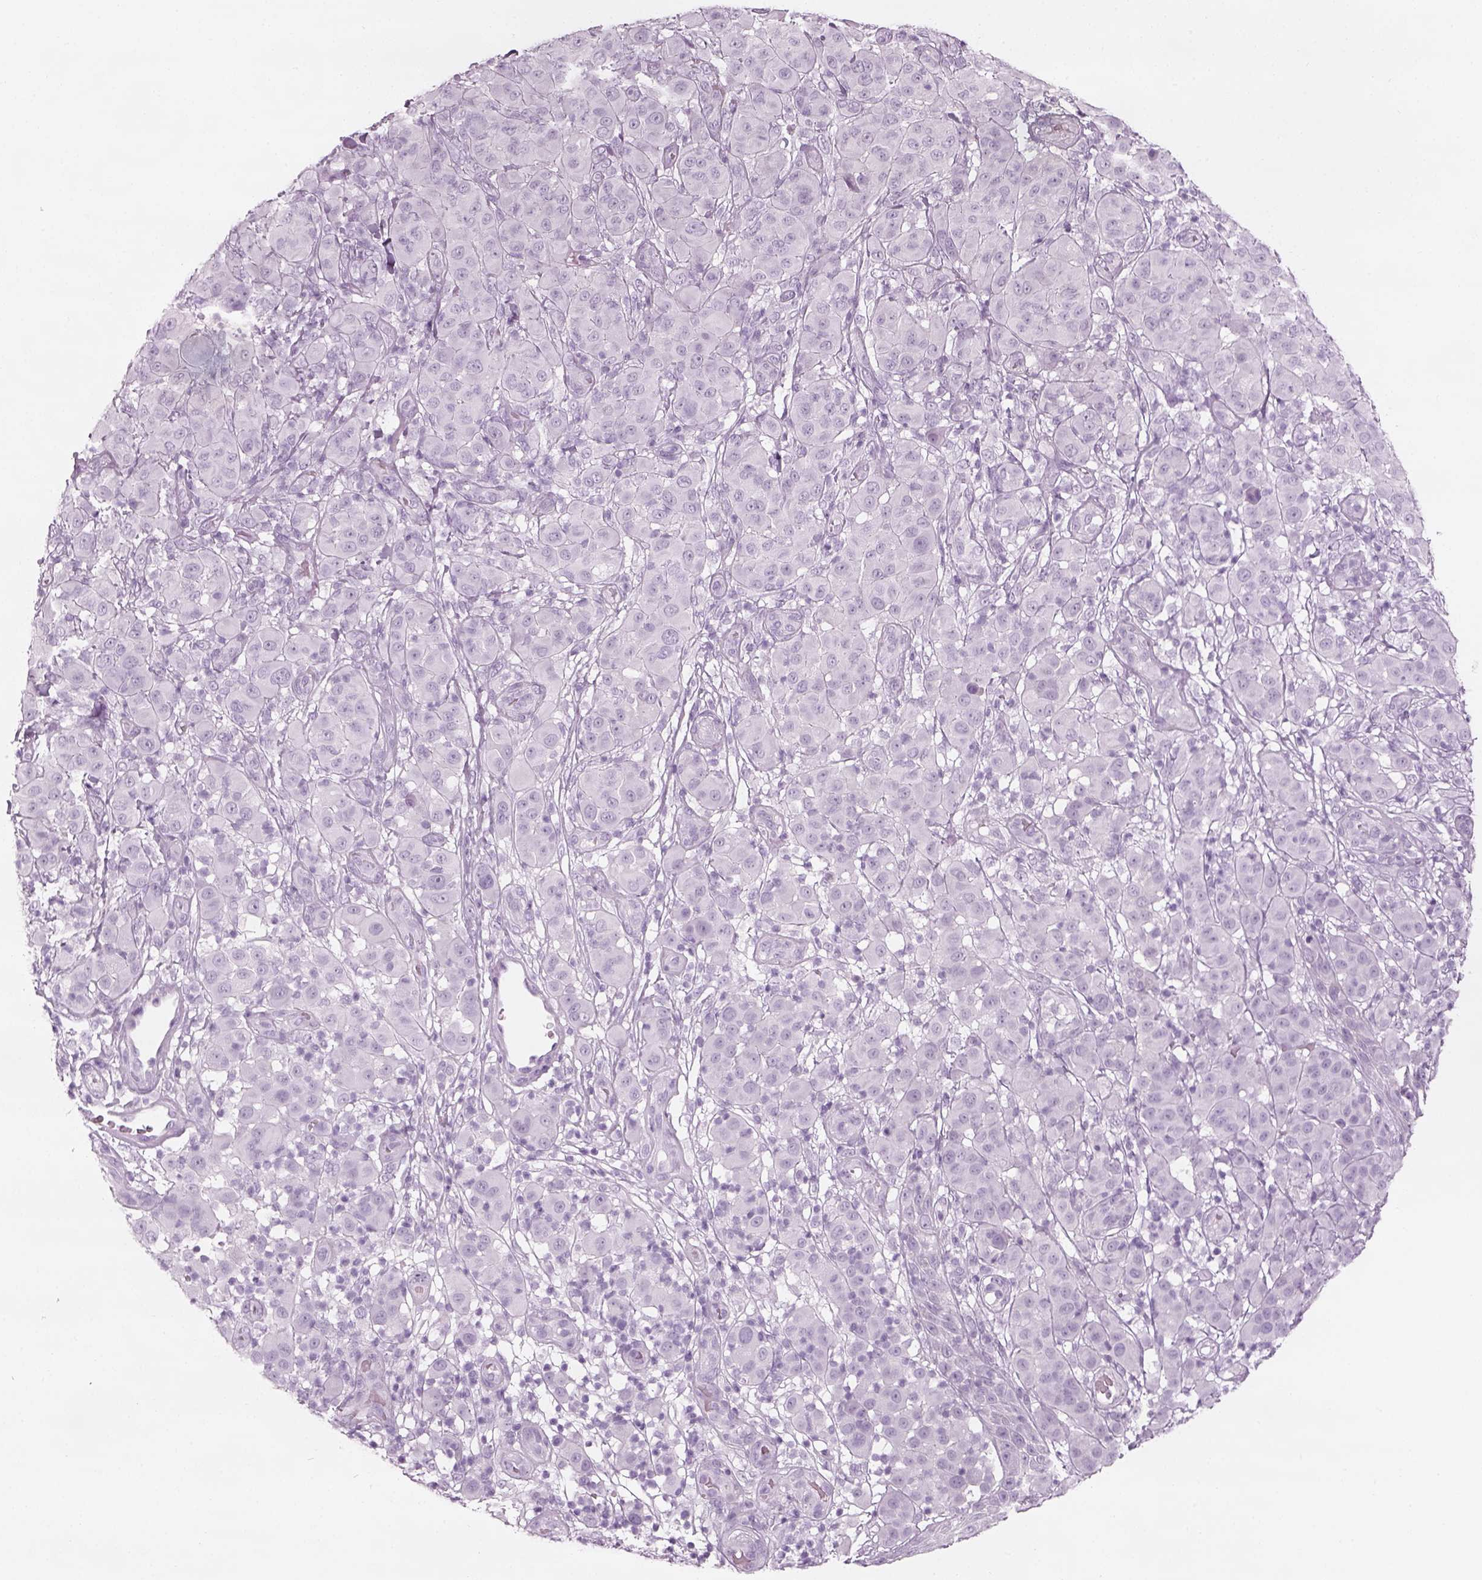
{"staining": {"intensity": "negative", "quantity": "none", "location": "none"}, "tissue": "melanoma", "cell_type": "Tumor cells", "image_type": "cancer", "snomed": [{"axis": "morphology", "description": "Malignant melanoma, NOS"}, {"axis": "topography", "description": "Skin"}], "caption": "Melanoma was stained to show a protein in brown. There is no significant positivity in tumor cells.", "gene": "SAG", "patient": {"sex": "female", "age": 87}}